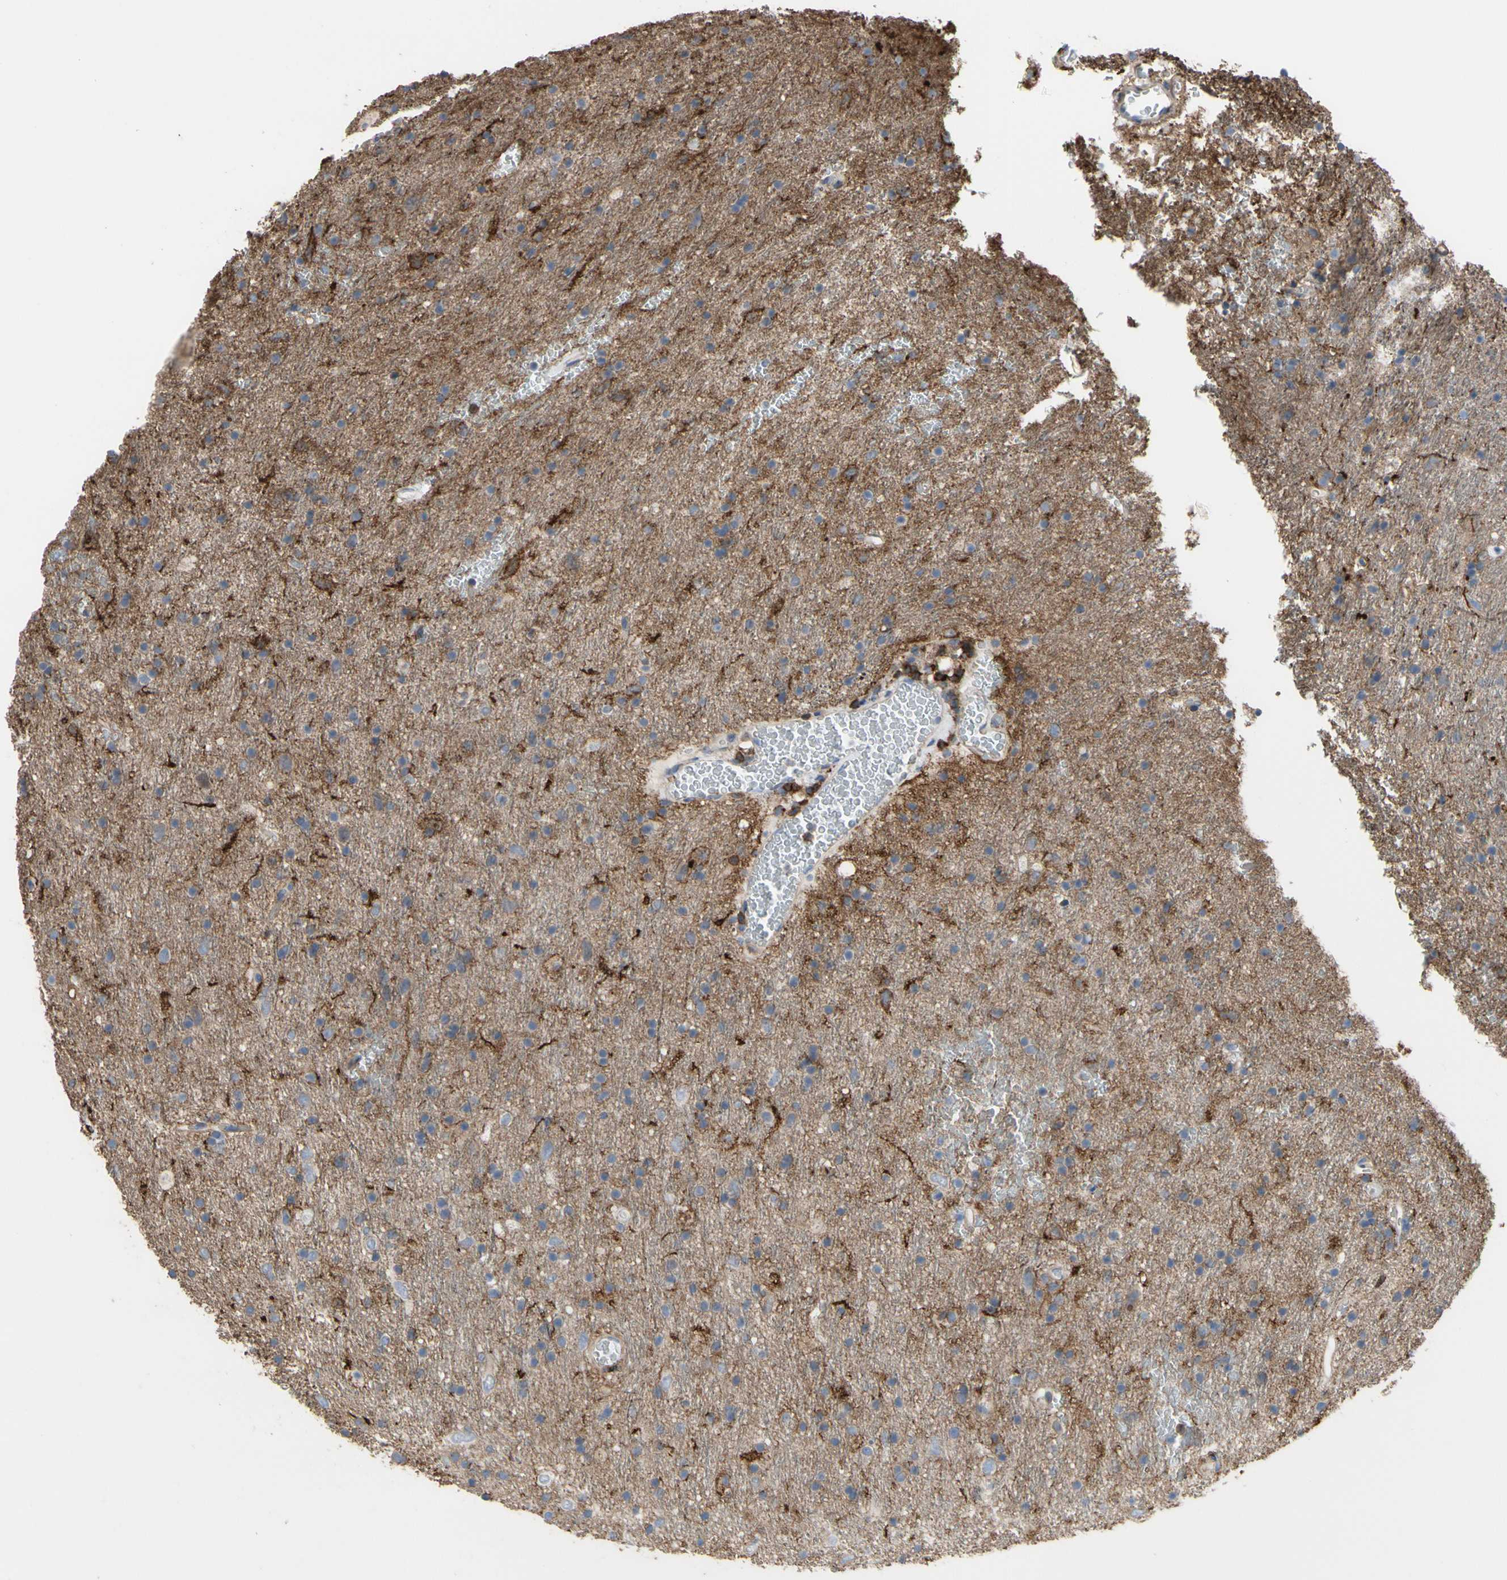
{"staining": {"intensity": "negative", "quantity": "none", "location": "none"}, "tissue": "glioma", "cell_type": "Tumor cells", "image_type": "cancer", "snomed": [{"axis": "morphology", "description": "Glioma, malignant, Low grade"}, {"axis": "topography", "description": "Brain"}], "caption": "Tumor cells show no significant protein expression in malignant glioma (low-grade).", "gene": "ANXA6", "patient": {"sex": "male", "age": 77}}